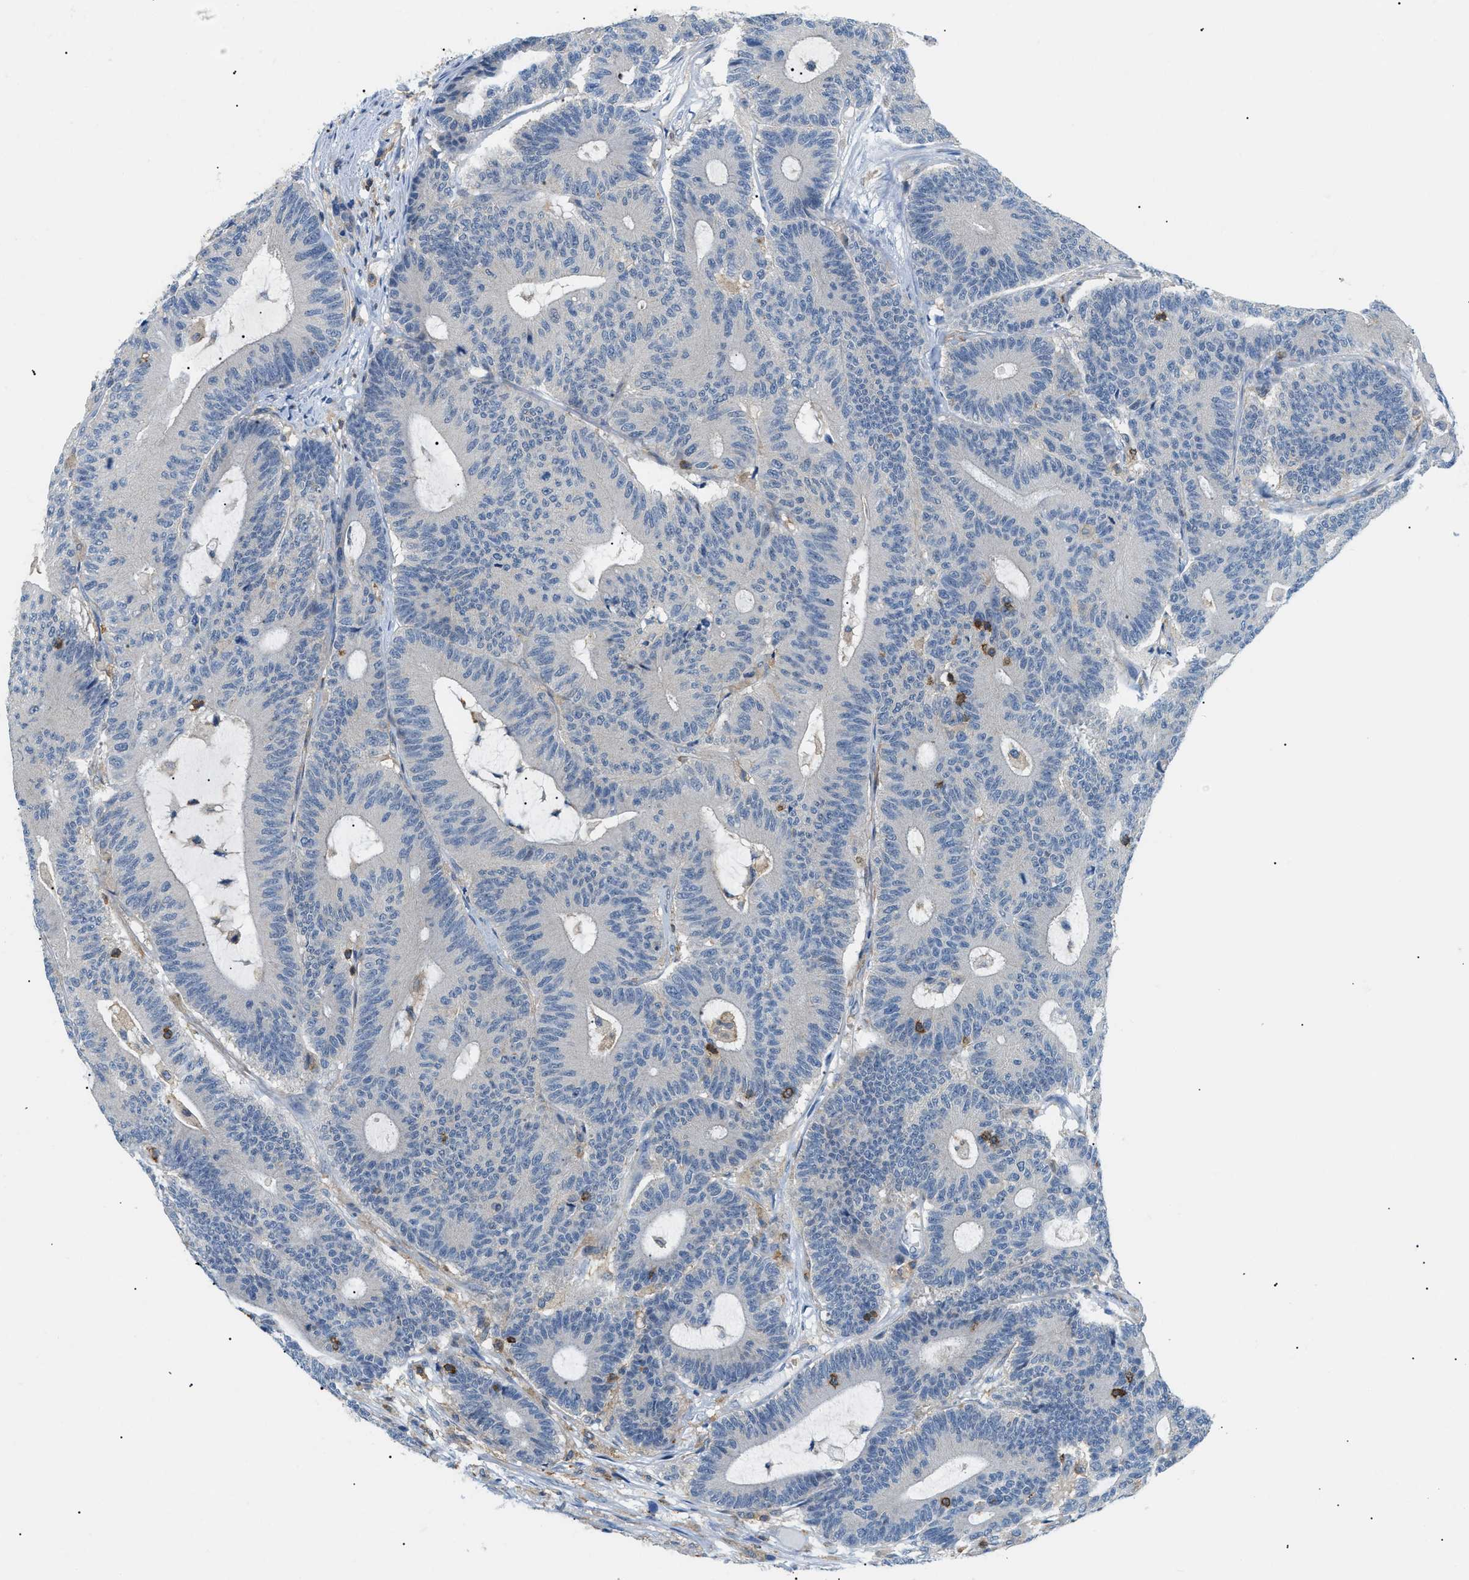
{"staining": {"intensity": "negative", "quantity": "none", "location": "none"}, "tissue": "colorectal cancer", "cell_type": "Tumor cells", "image_type": "cancer", "snomed": [{"axis": "morphology", "description": "Adenocarcinoma, NOS"}, {"axis": "topography", "description": "Colon"}], "caption": "Protein analysis of colorectal cancer demonstrates no significant expression in tumor cells.", "gene": "INPP5D", "patient": {"sex": "female", "age": 84}}